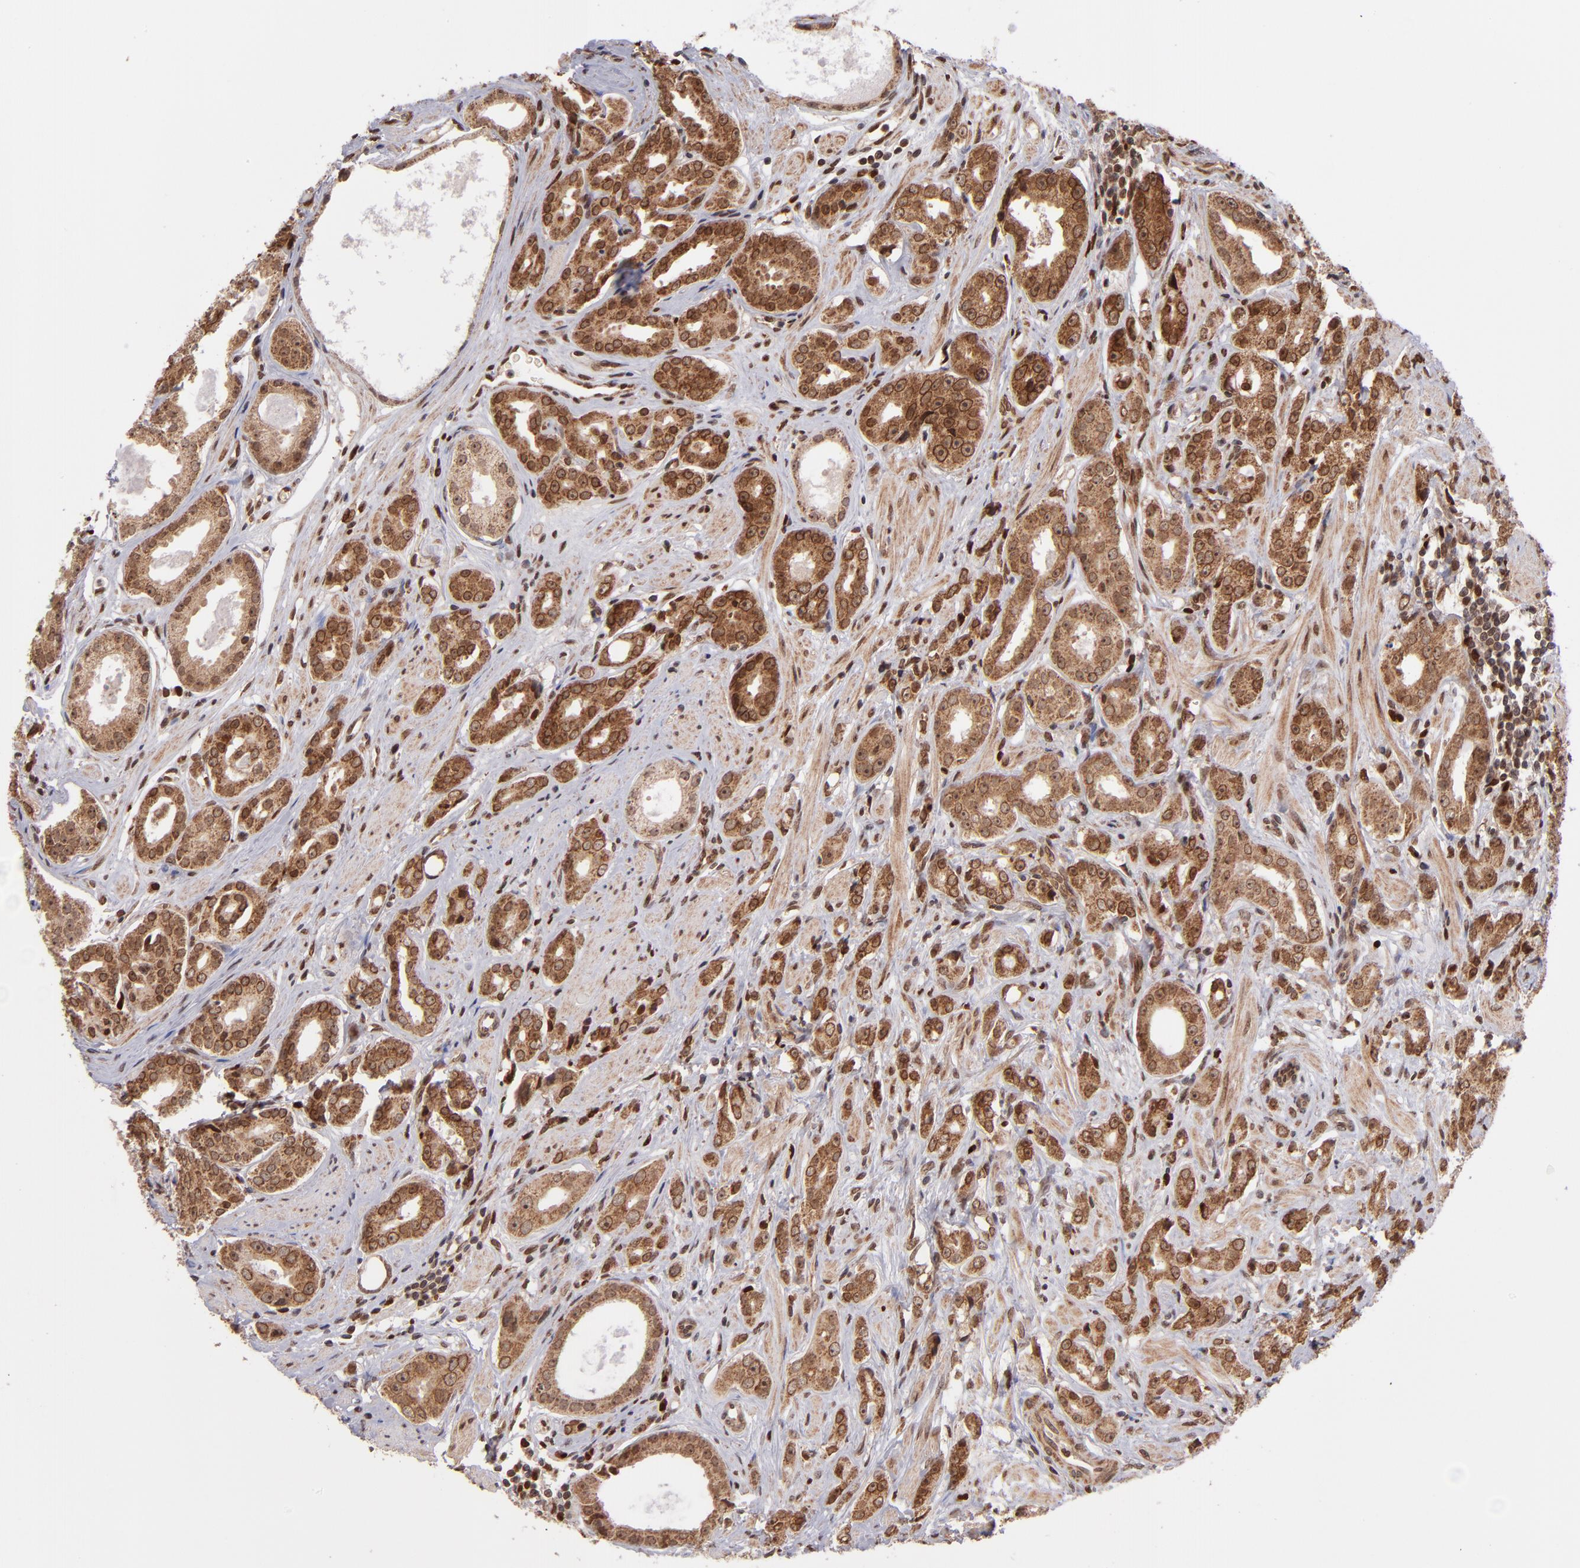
{"staining": {"intensity": "moderate", "quantity": ">75%", "location": "cytoplasmic/membranous,nuclear"}, "tissue": "prostate cancer", "cell_type": "Tumor cells", "image_type": "cancer", "snomed": [{"axis": "morphology", "description": "Adenocarcinoma, Medium grade"}, {"axis": "topography", "description": "Prostate"}], "caption": "A micrograph of prostate cancer stained for a protein exhibits moderate cytoplasmic/membranous and nuclear brown staining in tumor cells.", "gene": "TOP1MT", "patient": {"sex": "male", "age": 53}}